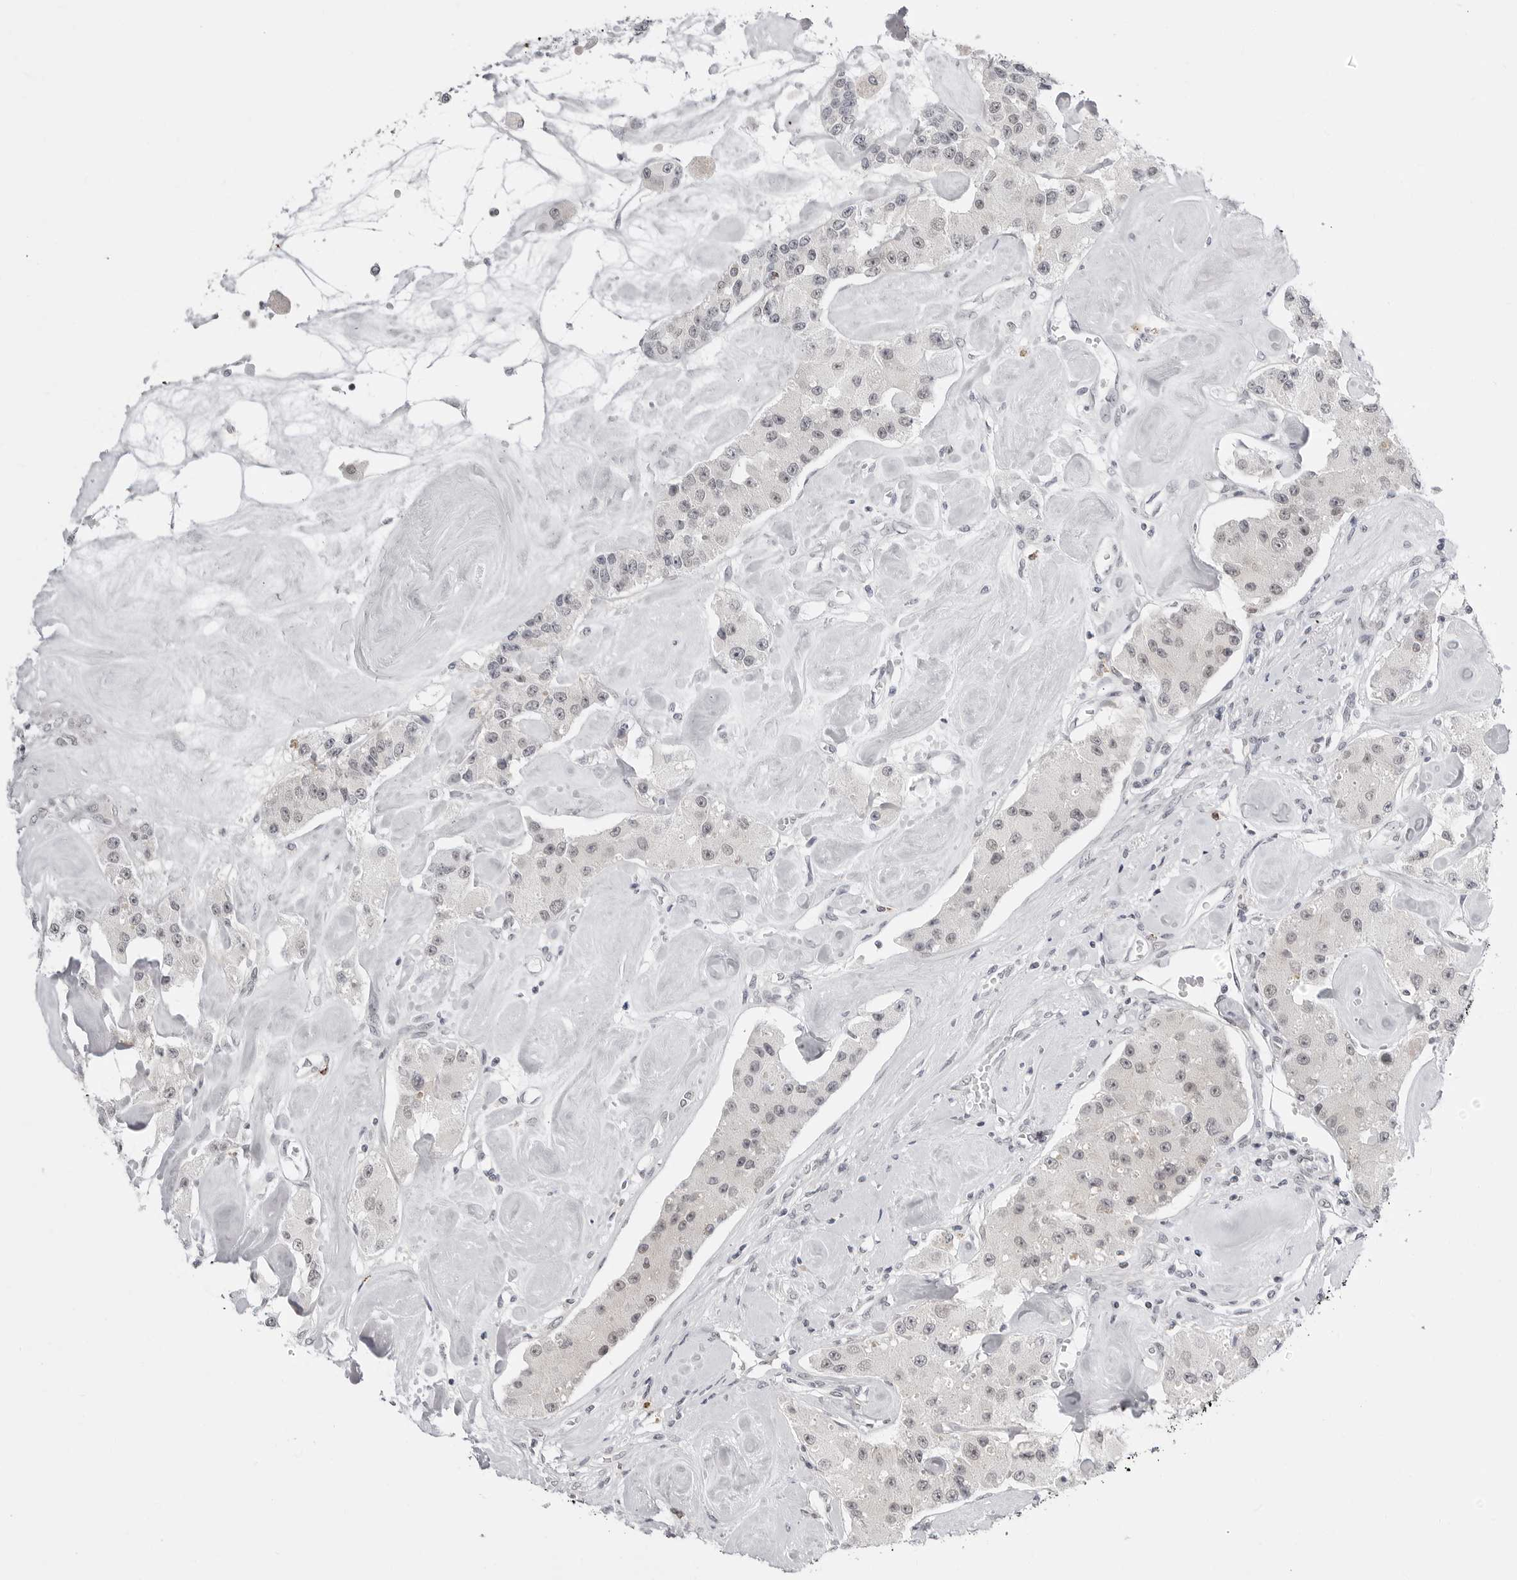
{"staining": {"intensity": "negative", "quantity": "none", "location": "none"}, "tissue": "carcinoid", "cell_type": "Tumor cells", "image_type": "cancer", "snomed": [{"axis": "morphology", "description": "Carcinoid, malignant, NOS"}, {"axis": "topography", "description": "Pancreas"}], "caption": "Immunohistochemistry (IHC) of human malignant carcinoid demonstrates no staining in tumor cells. The staining is performed using DAB brown chromogen with nuclei counter-stained in using hematoxylin.", "gene": "PPP2R5C", "patient": {"sex": "male", "age": 41}}